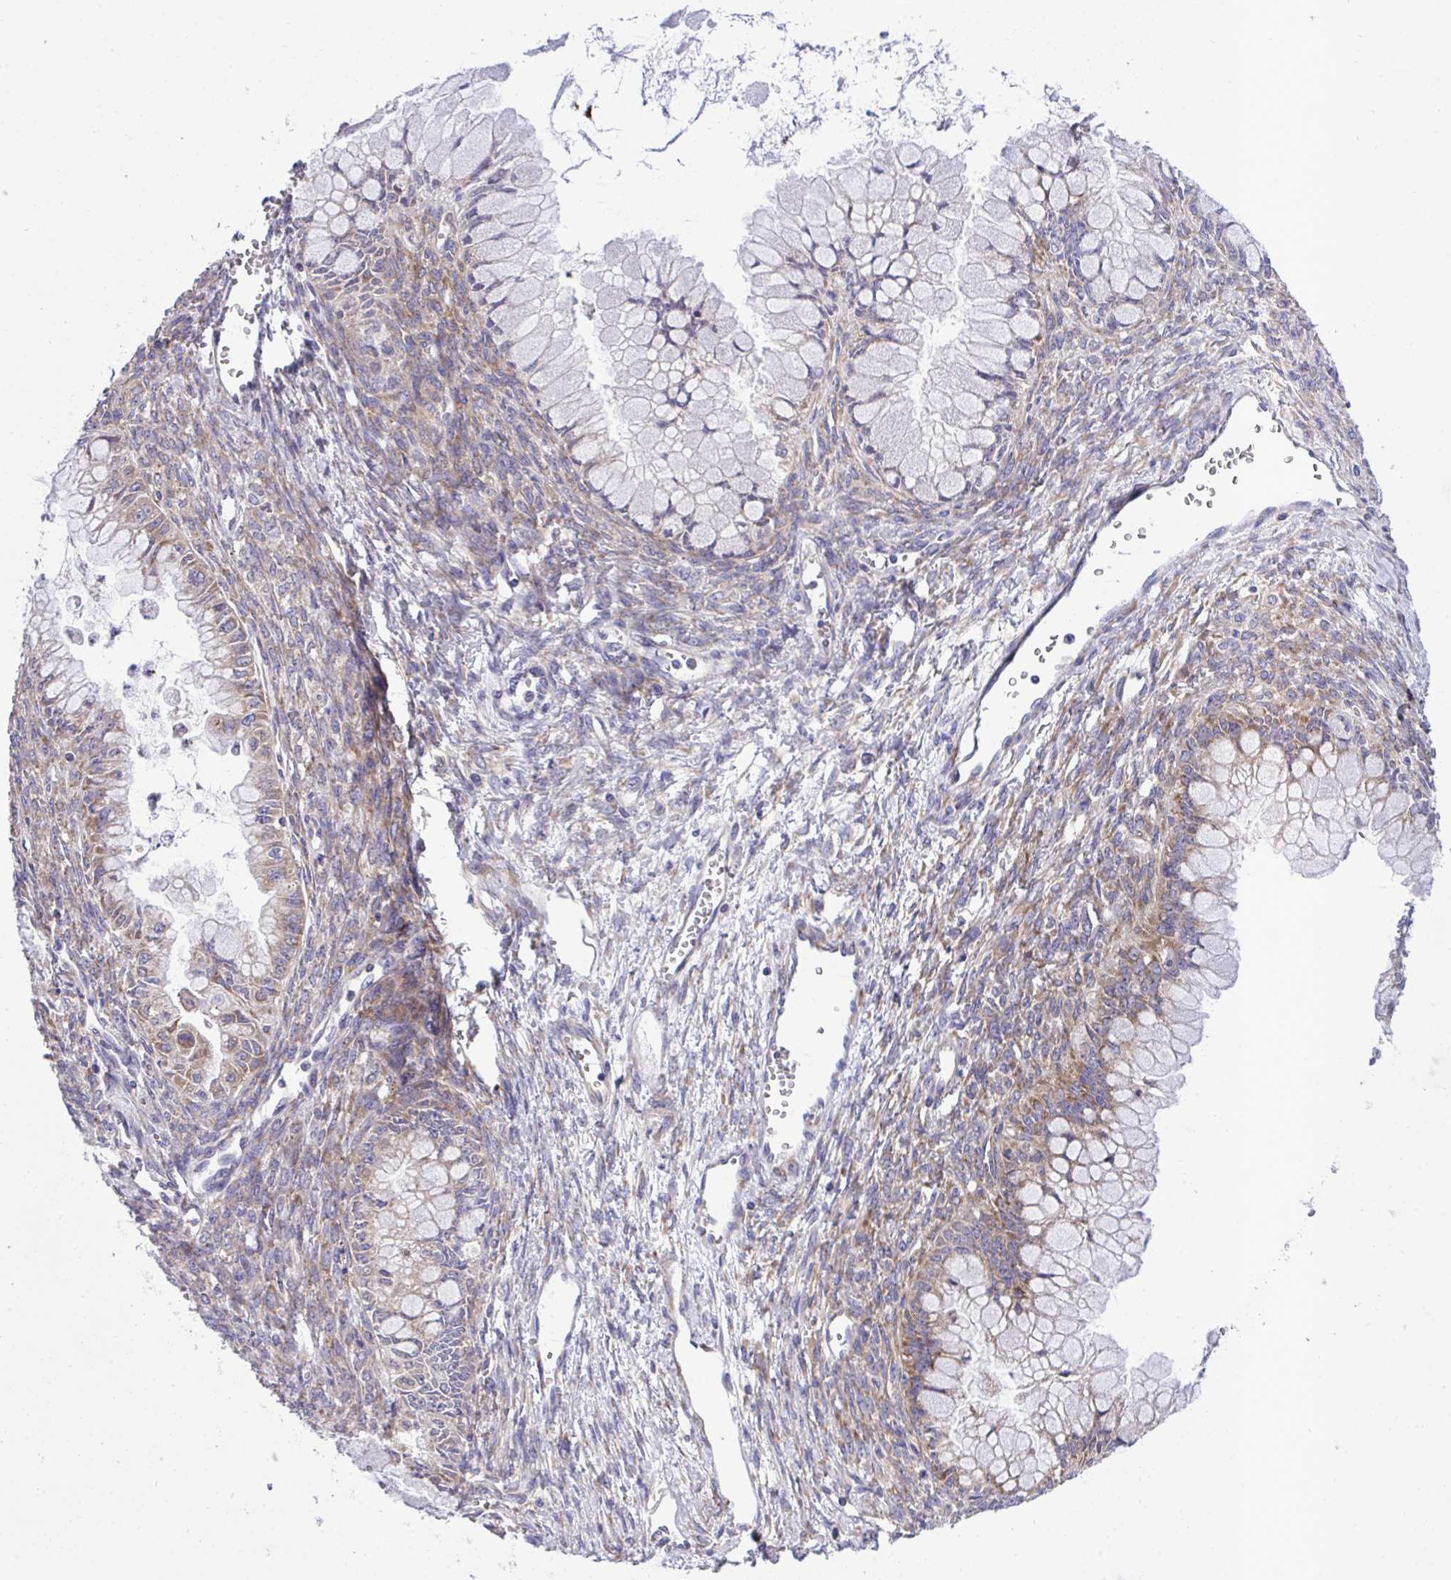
{"staining": {"intensity": "moderate", "quantity": "25%-75%", "location": "cytoplasmic/membranous"}, "tissue": "ovarian cancer", "cell_type": "Tumor cells", "image_type": "cancer", "snomed": [{"axis": "morphology", "description": "Cystadenocarcinoma, mucinous, NOS"}, {"axis": "topography", "description": "Ovary"}], "caption": "An IHC histopathology image of tumor tissue is shown. Protein staining in brown shows moderate cytoplasmic/membranous positivity in ovarian cancer (mucinous cystadenocarcinoma) within tumor cells.", "gene": "RPS15", "patient": {"sex": "female", "age": 34}}